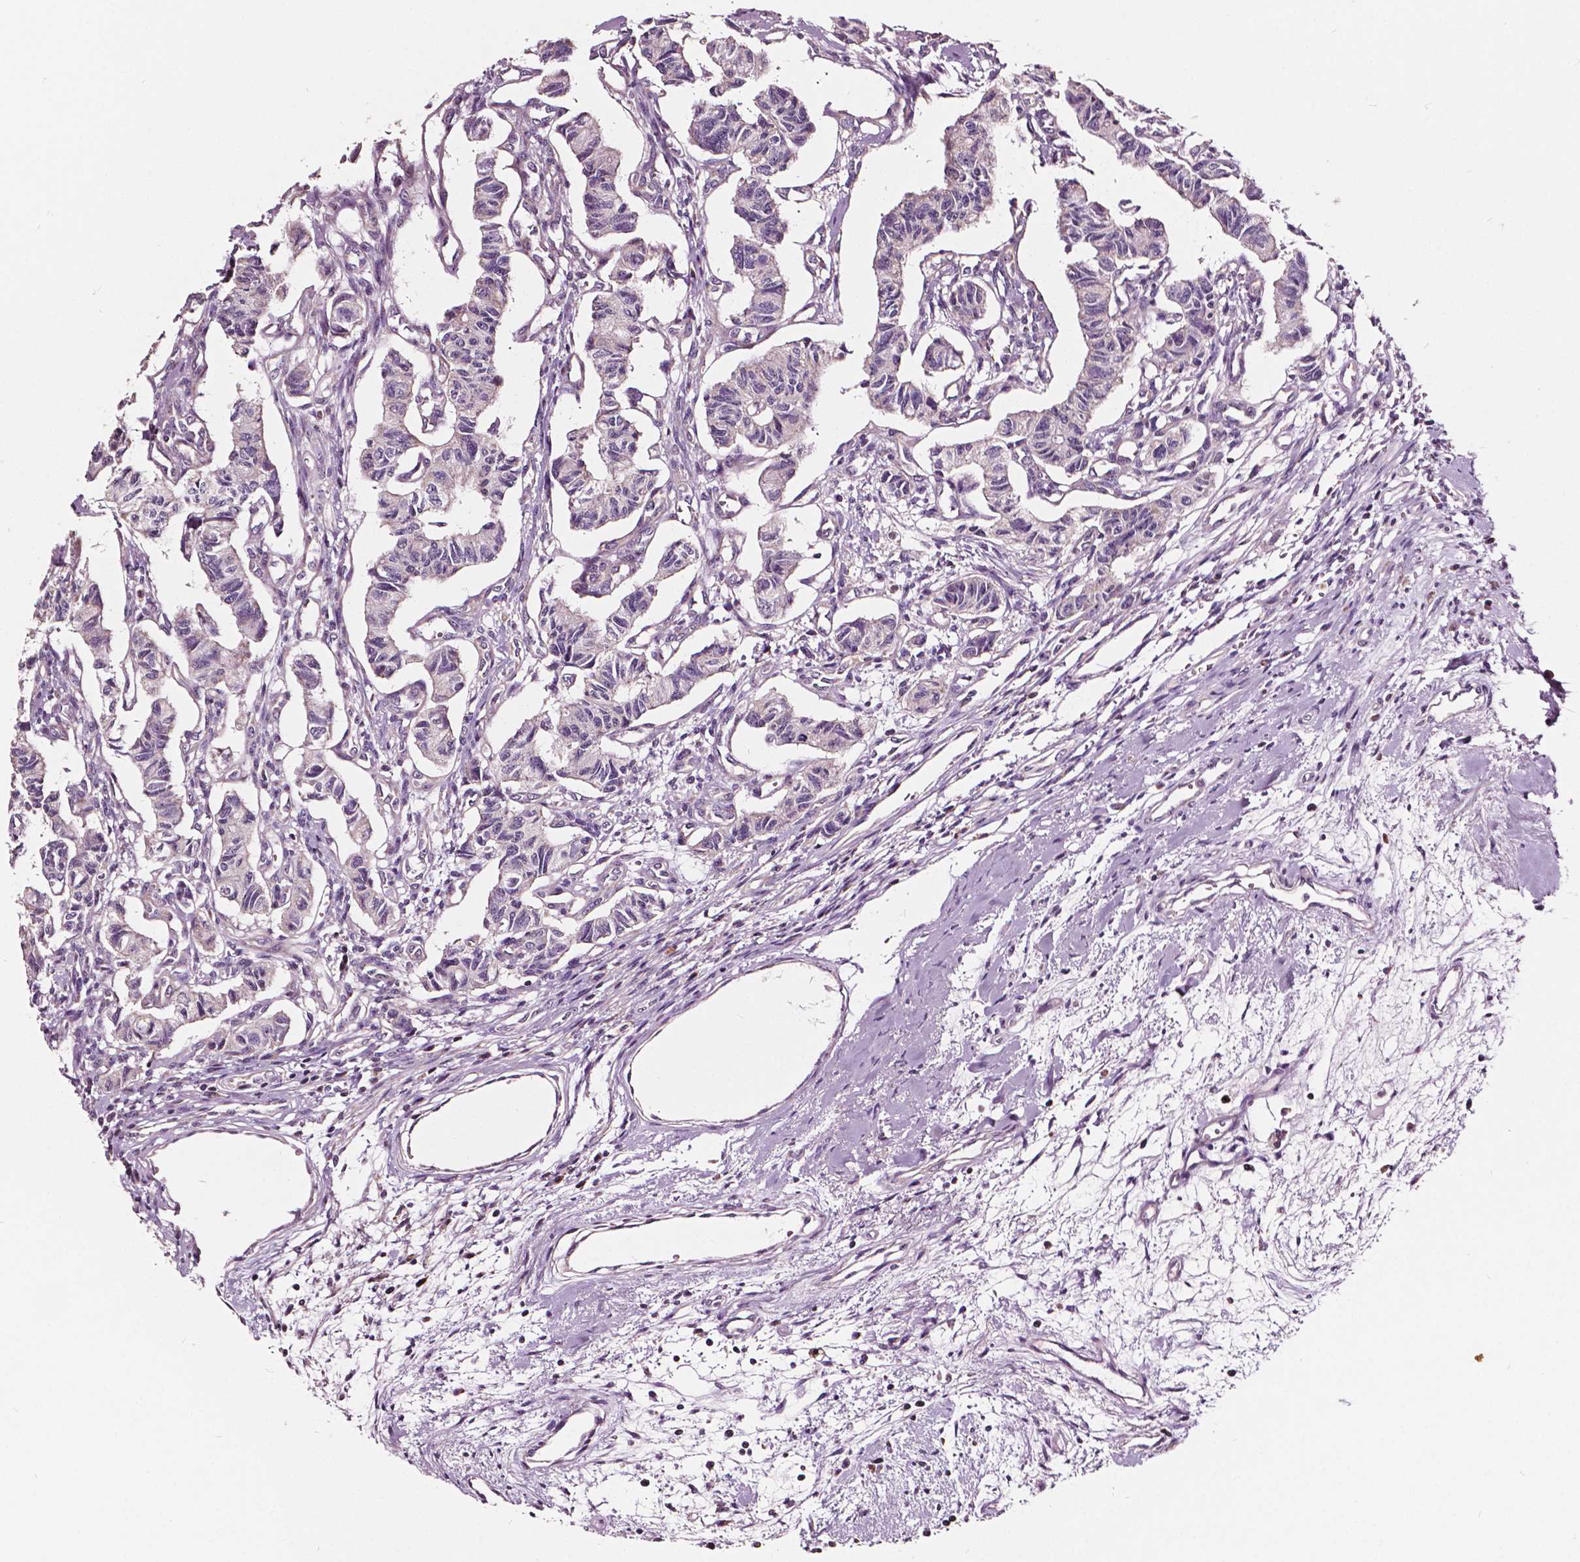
{"staining": {"intensity": "negative", "quantity": "none", "location": "none"}, "tissue": "carcinoid", "cell_type": "Tumor cells", "image_type": "cancer", "snomed": [{"axis": "morphology", "description": "Carcinoid, malignant, NOS"}, {"axis": "topography", "description": "Kidney"}], "caption": "This is an IHC histopathology image of human carcinoid (malignant). There is no positivity in tumor cells.", "gene": "ODF3L2", "patient": {"sex": "female", "age": 41}}